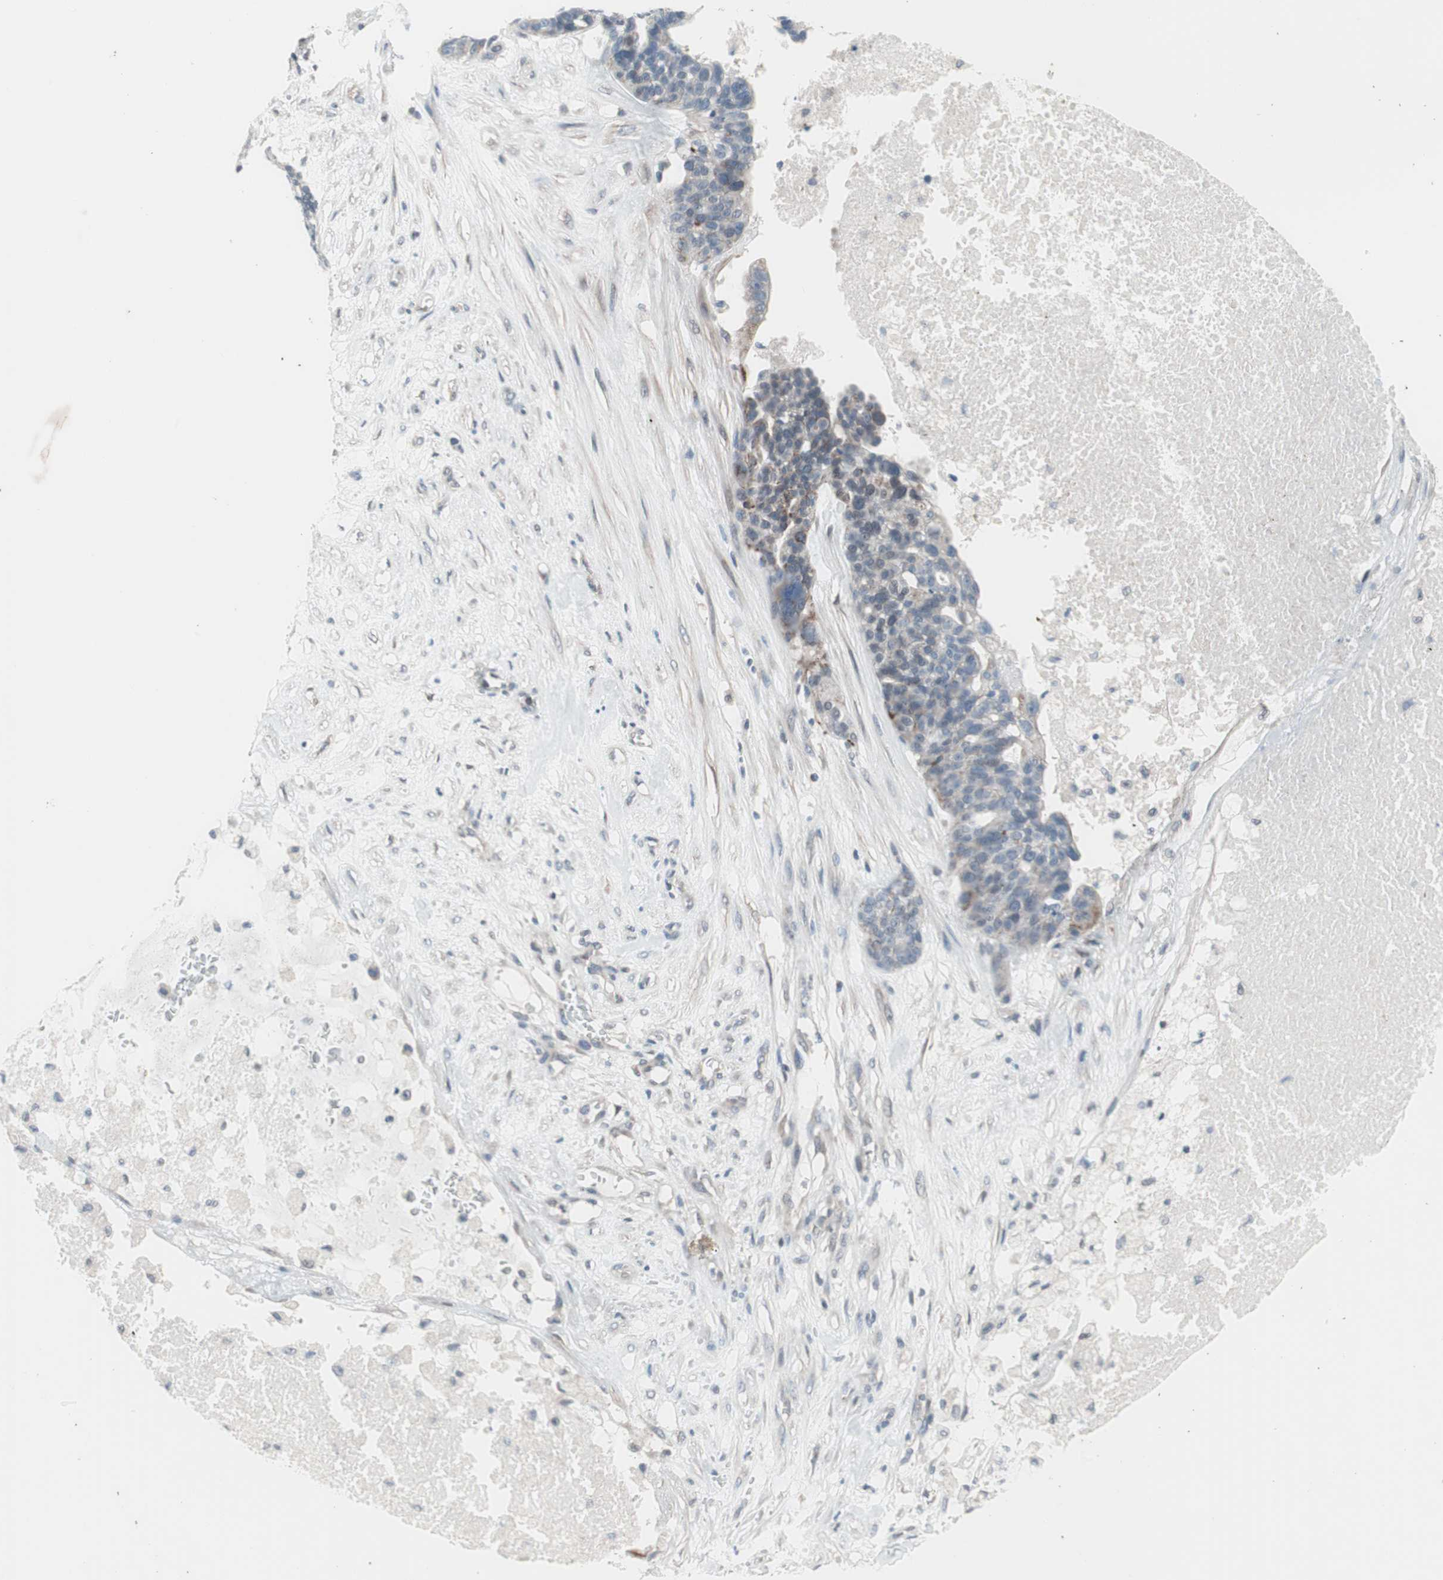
{"staining": {"intensity": "weak", "quantity": "25%-75%", "location": "cytoplasmic/membranous"}, "tissue": "ovarian cancer", "cell_type": "Tumor cells", "image_type": "cancer", "snomed": [{"axis": "morphology", "description": "Cystadenocarcinoma, serous, NOS"}, {"axis": "topography", "description": "Ovary"}], "caption": "IHC (DAB (3,3'-diaminobenzidine)) staining of human serous cystadenocarcinoma (ovarian) reveals weak cytoplasmic/membranous protein expression in about 25%-75% of tumor cells.", "gene": "ARNT2", "patient": {"sex": "female", "age": 59}}